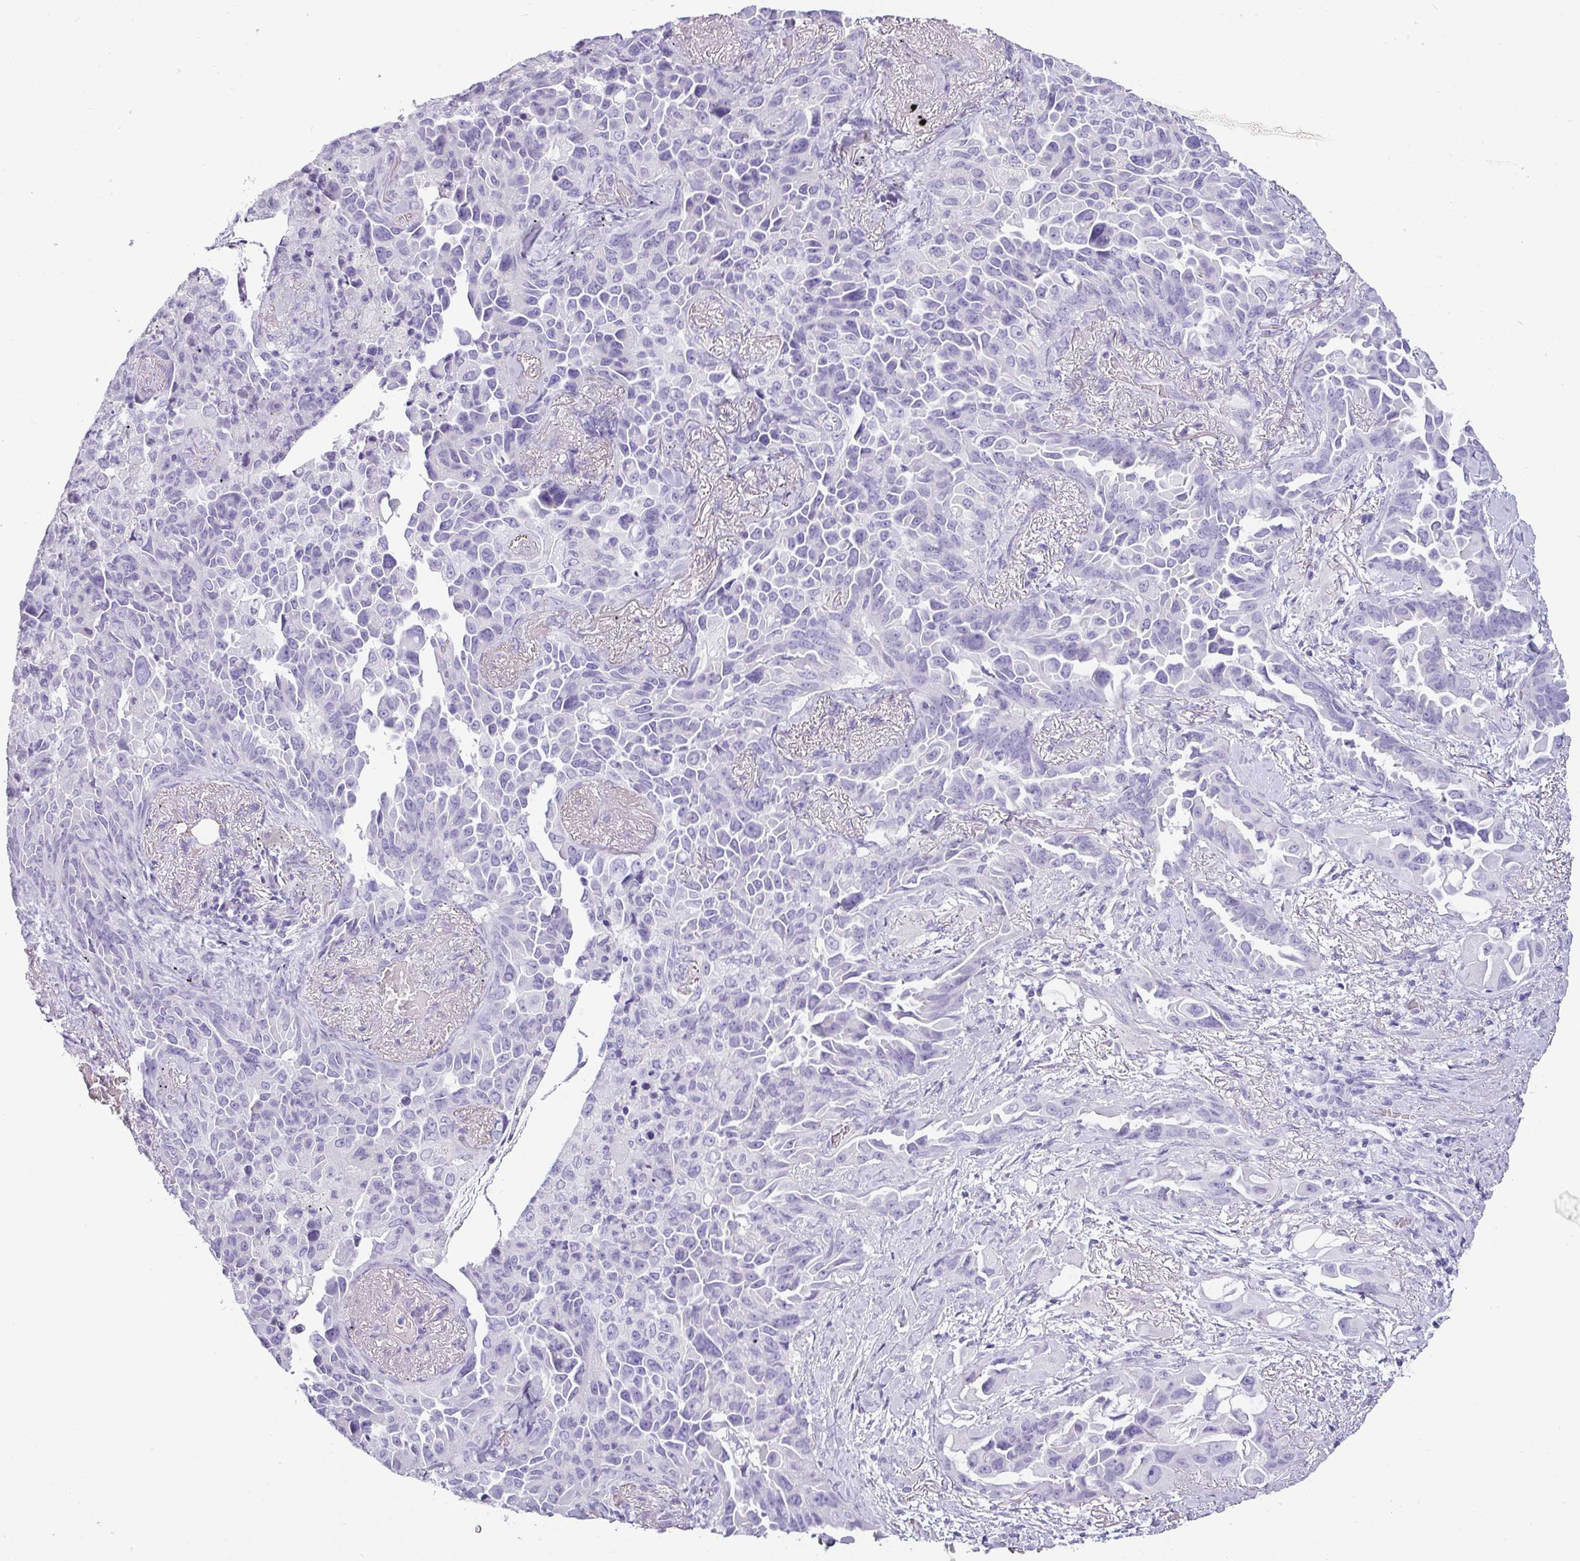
{"staining": {"intensity": "negative", "quantity": "none", "location": "none"}, "tissue": "lung cancer", "cell_type": "Tumor cells", "image_type": "cancer", "snomed": [{"axis": "morphology", "description": "Adenocarcinoma, NOS"}, {"axis": "topography", "description": "Lung"}], "caption": "Image shows no protein positivity in tumor cells of lung cancer (adenocarcinoma) tissue. (Stains: DAB (3,3'-diaminobenzidine) IHC with hematoxylin counter stain, Microscopy: brightfield microscopy at high magnification).", "gene": "VCY1B", "patient": {"sex": "female", "age": 67}}